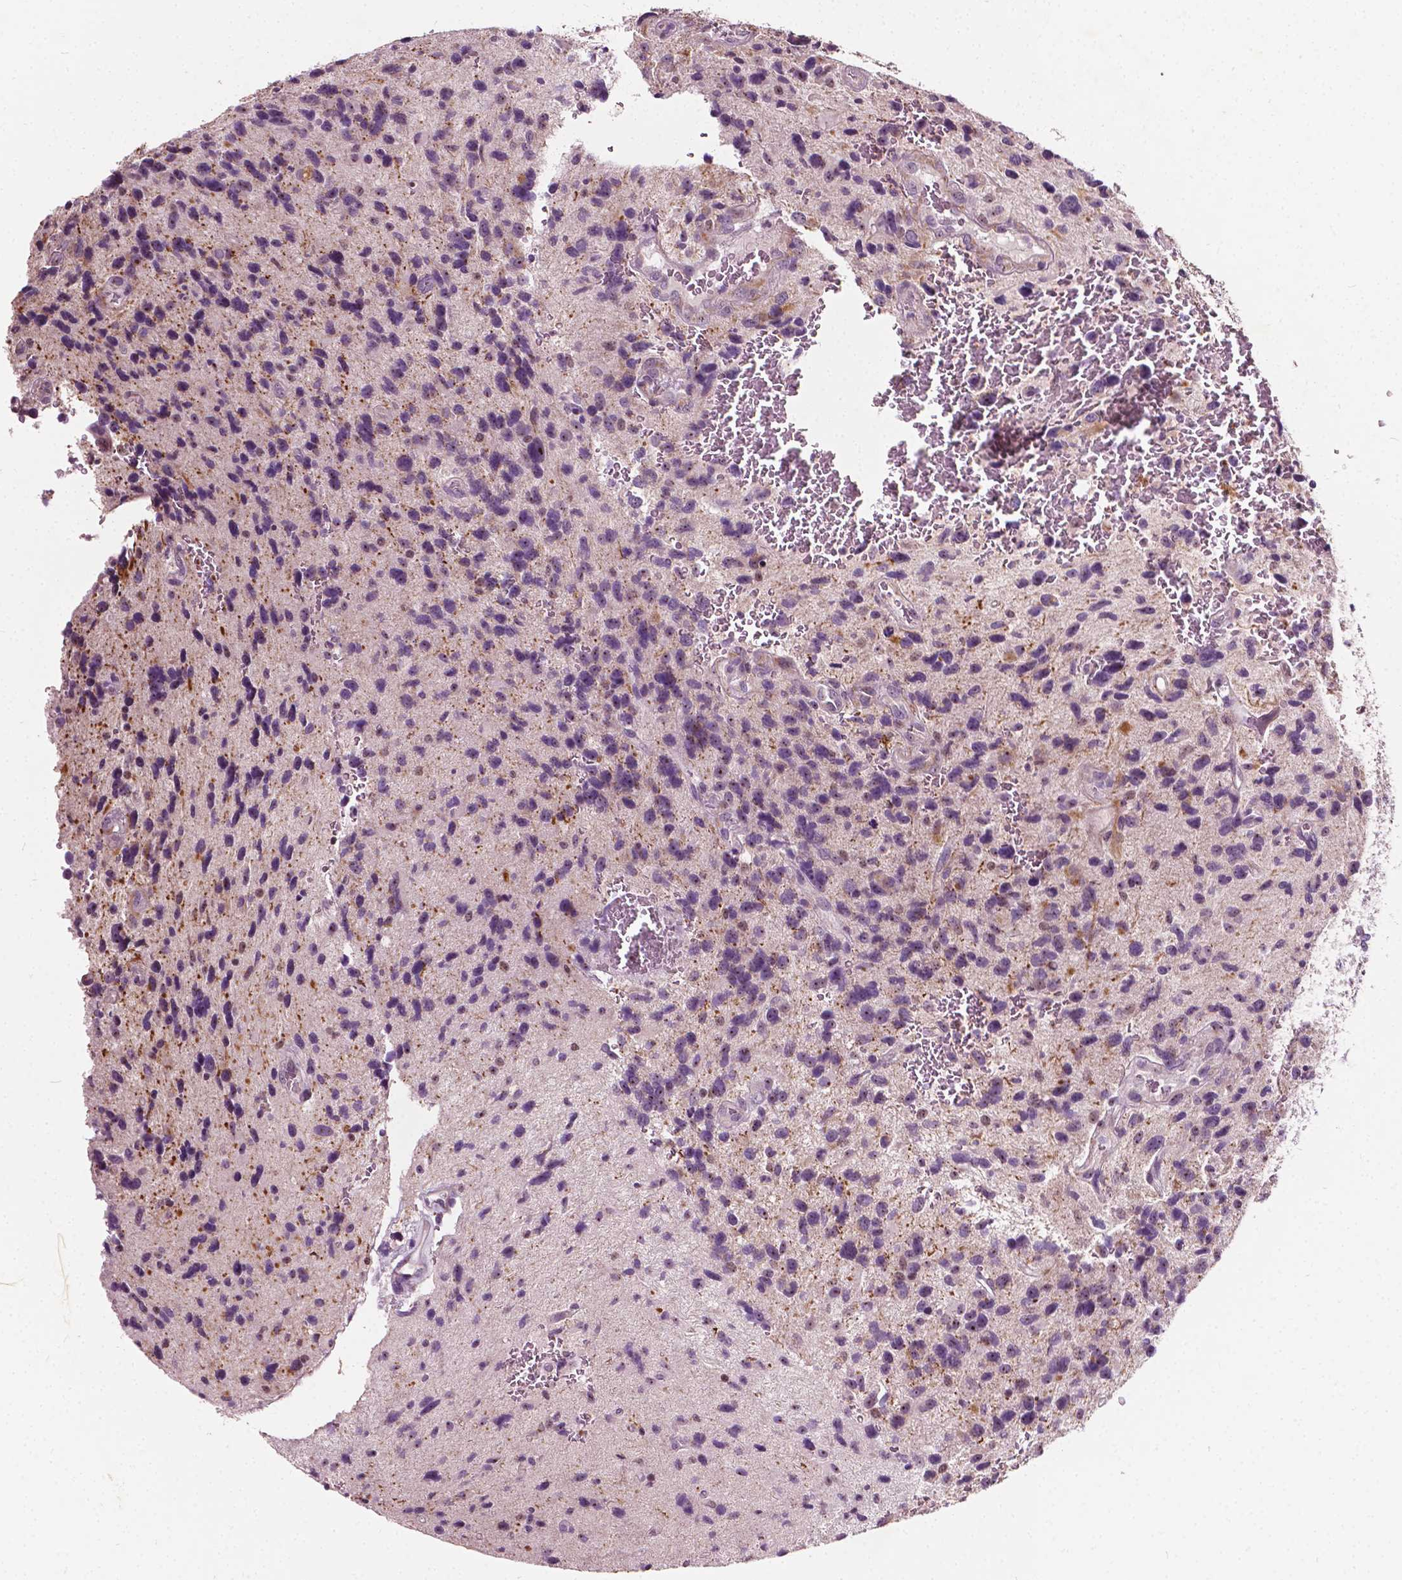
{"staining": {"intensity": "weak", "quantity": "<25%", "location": "cytoplasmic/membranous"}, "tissue": "glioma", "cell_type": "Tumor cells", "image_type": "cancer", "snomed": [{"axis": "morphology", "description": "Glioma, malignant, NOS"}, {"axis": "morphology", "description": "Glioma, malignant, High grade"}, {"axis": "topography", "description": "Brain"}], "caption": "Malignant high-grade glioma stained for a protein using immunohistochemistry (IHC) shows no staining tumor cells.", "gene": "ODF3L2", "patient": {"sex": "female", "age": 71}}